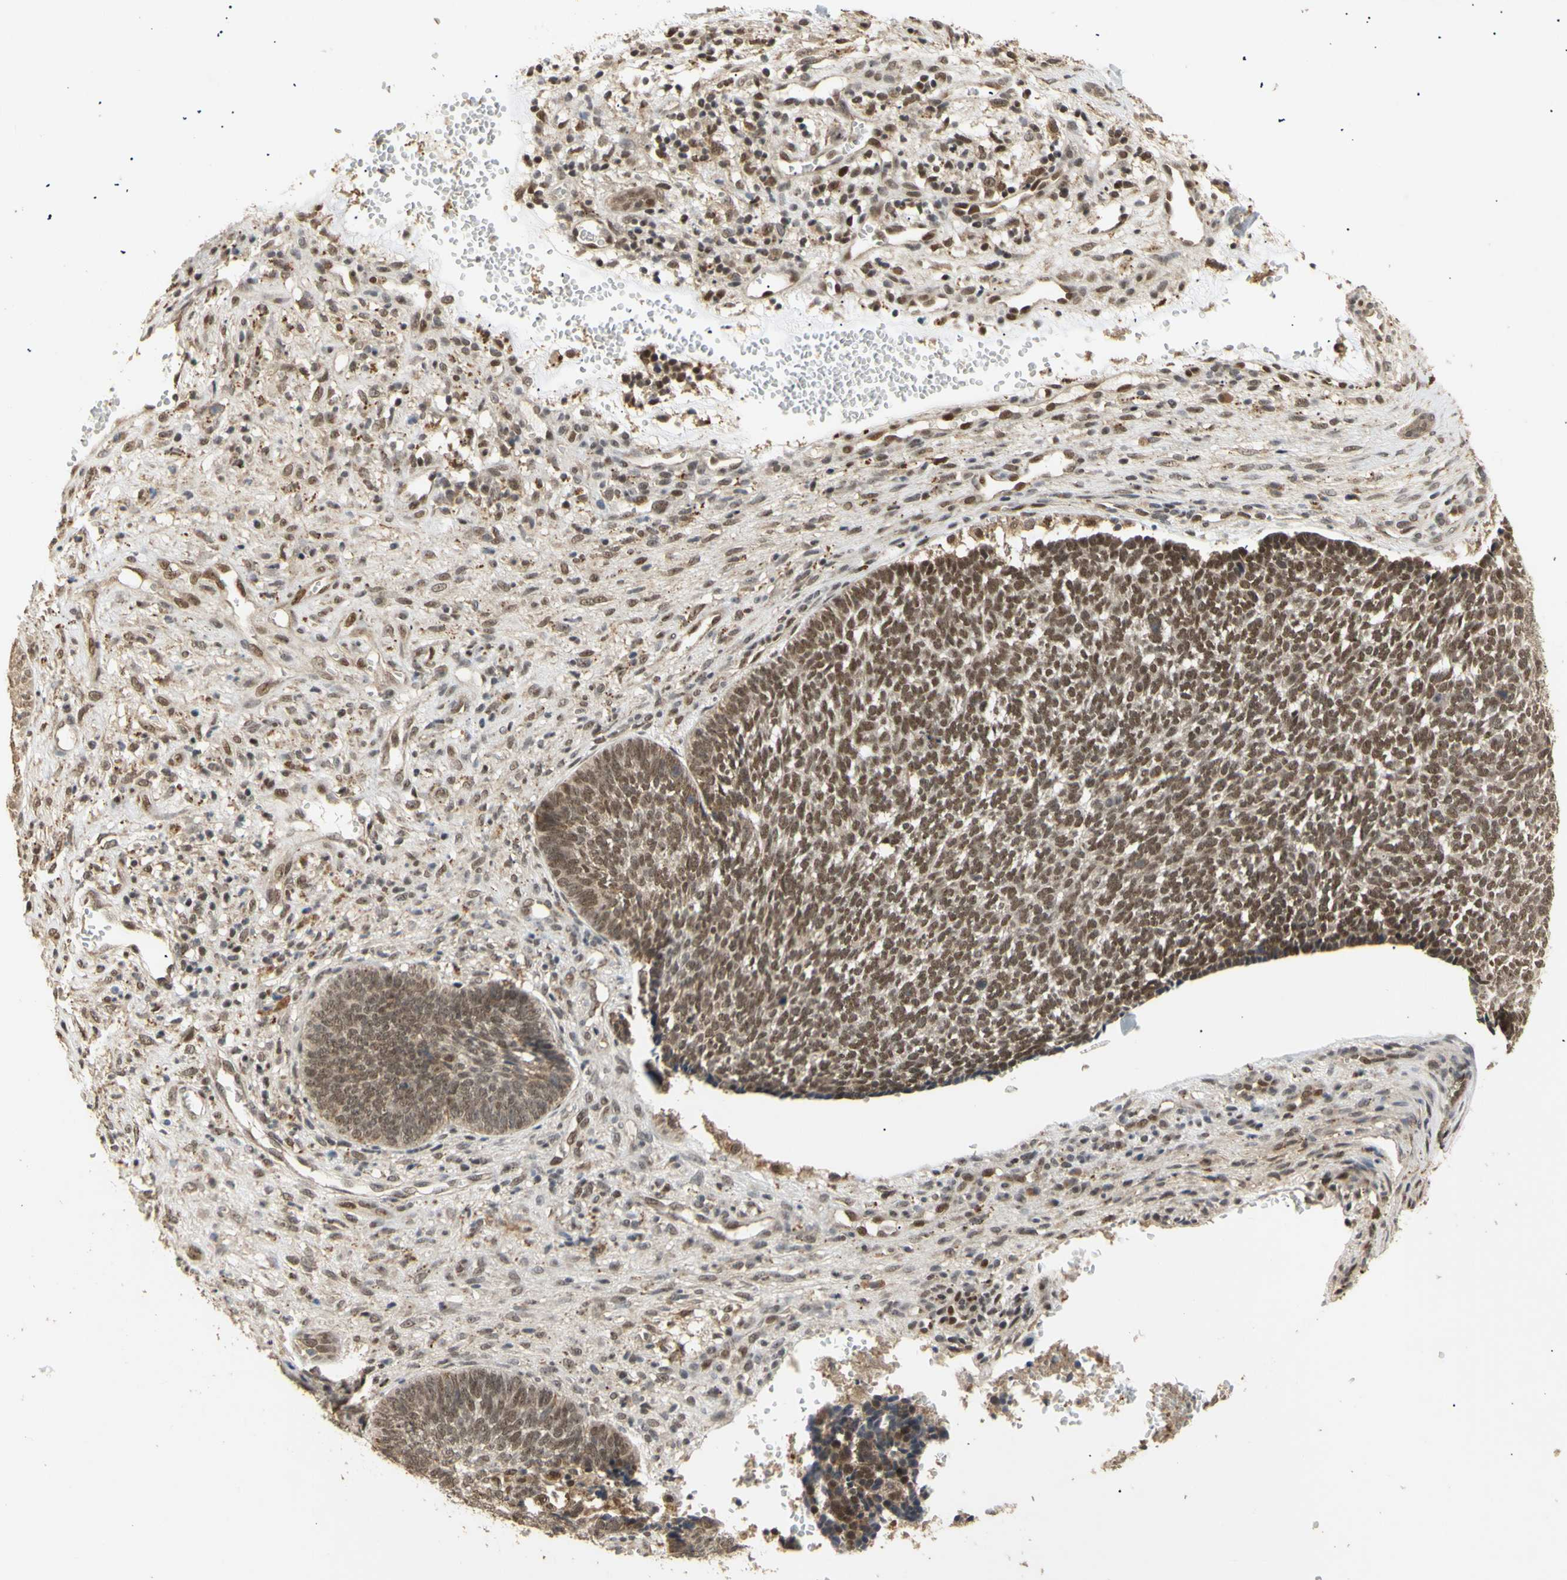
{"staining": {"intensity": "moderate", "quantity": ">75%", "location": "nuclear"}, "tissue": "skin cancer", "cell_type": "Tumor cells", "image_type": "cancer", "snomed": [{"axis": "morphology", "description": "Basal cell carcinoma"}, {"axis": "topography", "description": "Skin"}], "caption": "The immunohistochemical stain highlights moderate nuclear positivity in tumor cells of skin cancer (basal cell carcinoma) tissue.", "gene": "GTF2E2", "patient": {"sex": "male", "age": 84}}